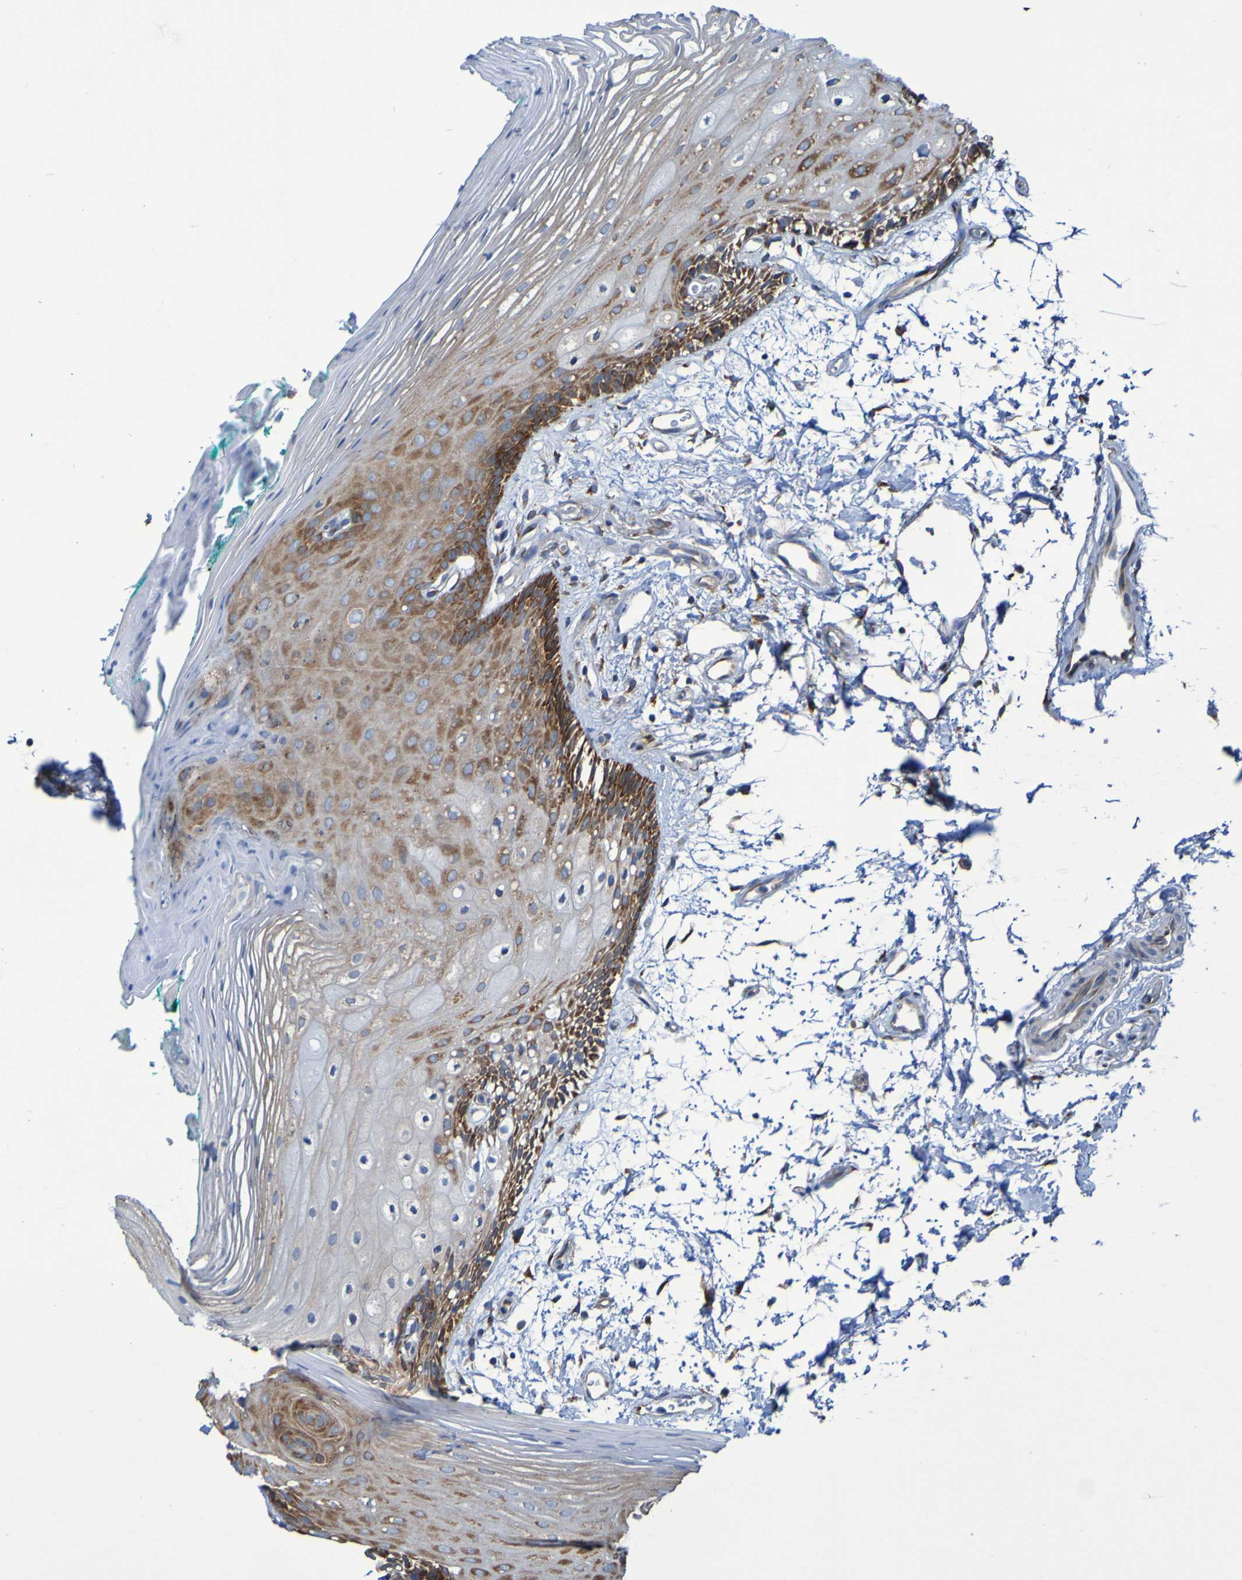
{"staining": {"intensity": "moderate", "quantity": "25%-75%", "location": "cytoplasmic/membranous"}, "tissue": "oral mucosa", "cell_type": "Squamous epithelial cells", "image_type": "normal", "snomed": [{"axis": "morphology", "description": "Normal tissue, NOS"}, {"axis": "topography", "description": "Skeletal muscle"}, {"axis": "topography", "description": "Oral tissue"}, {"axis": "topography", "description": "Peripheral nerve tissue"}], "caption": "Brown immunohistochemical staining in normal human oral mucosa demonstrates moderate cytoplasmic/membranous positivity in approximately 25%-75% of squamous epithelial cells.", "gene": "FKBP3", "patient": {"sex": "female", "age": 84}}